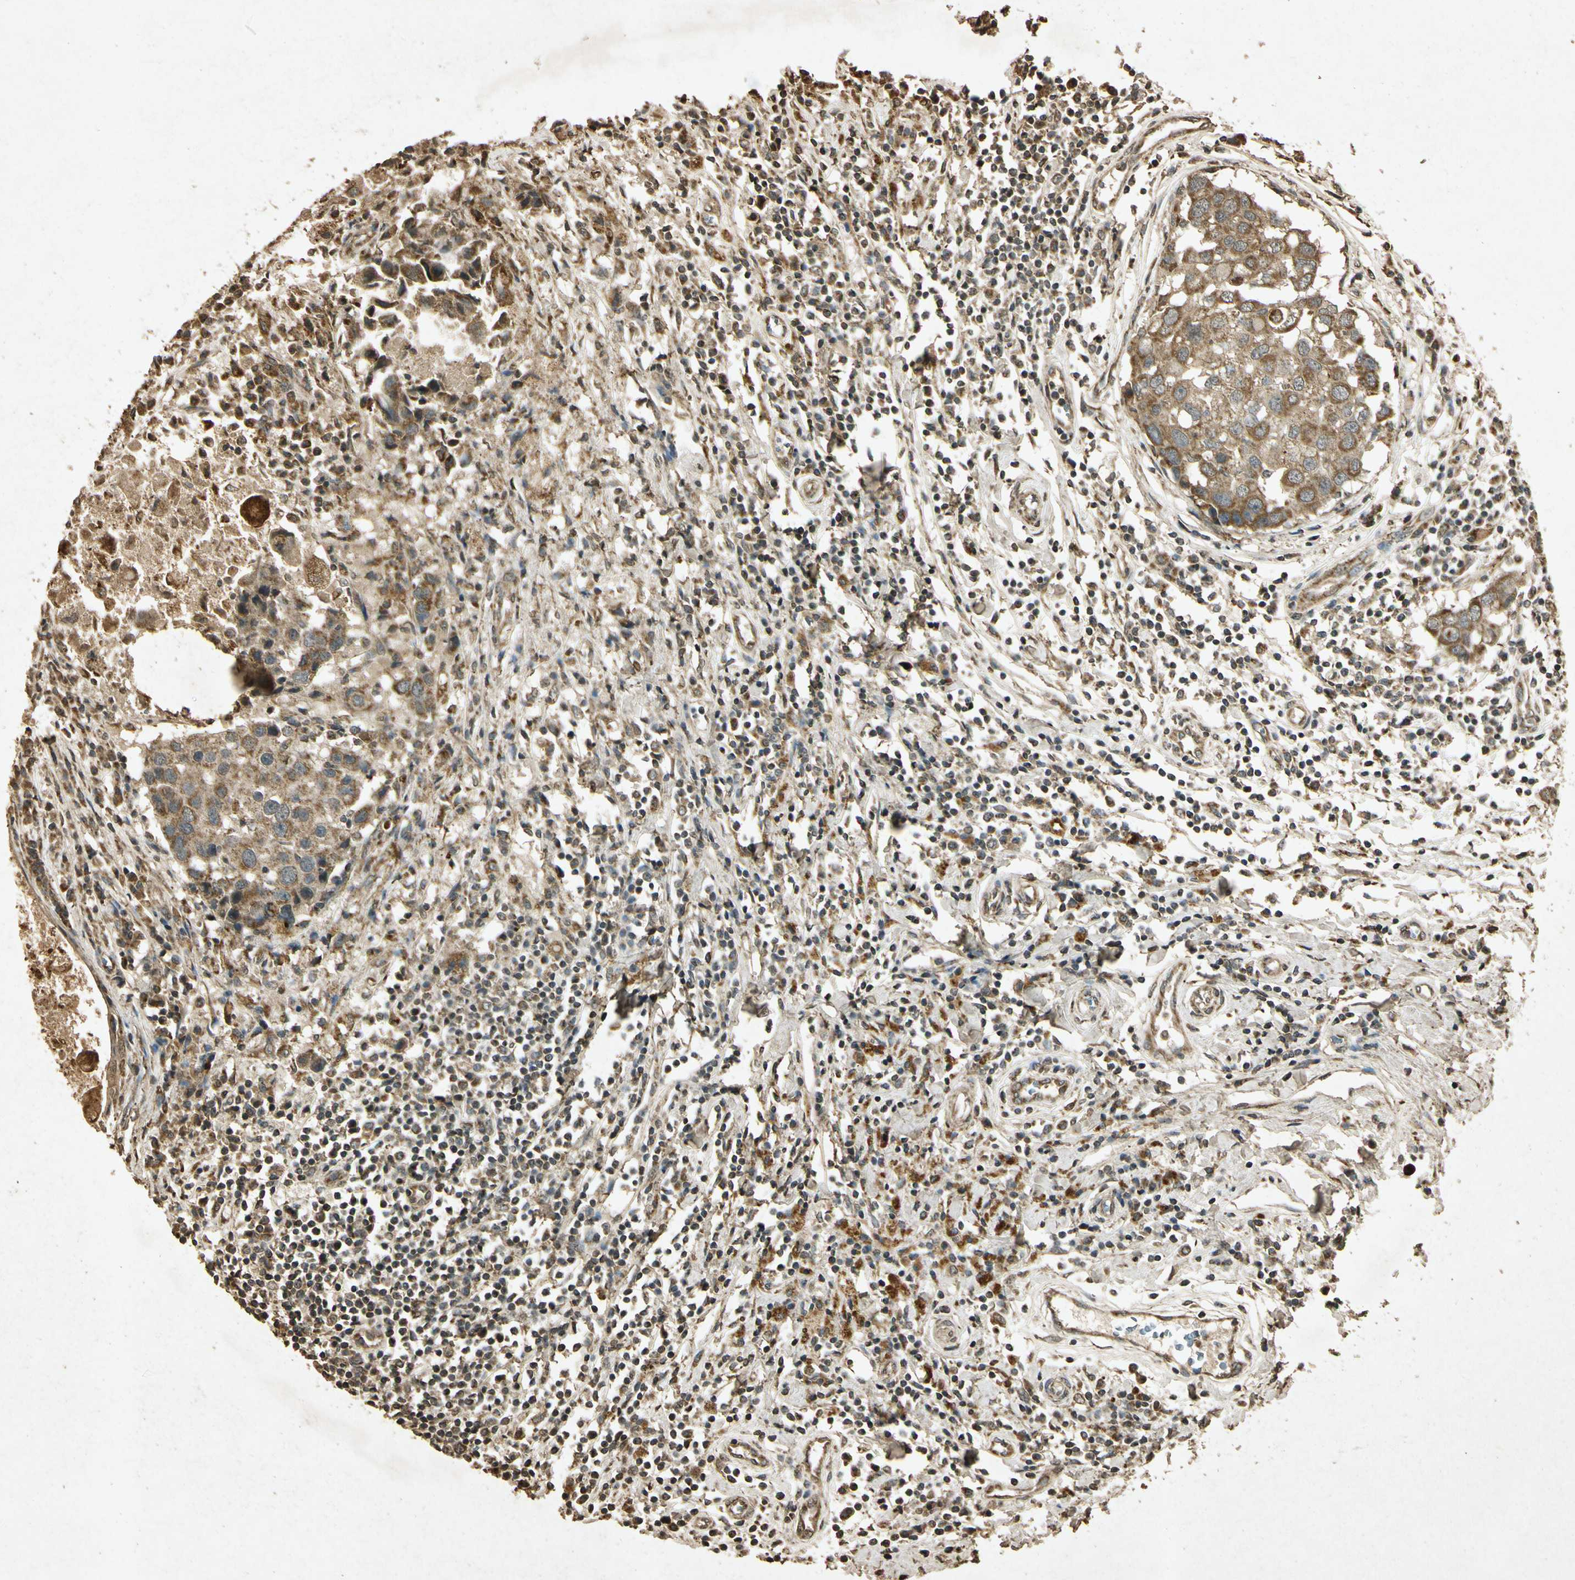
{"staining": {"intensity": "moderate", "quantity": ">75%", "location": "cytoplasmic/membranous"}, "tissue": "breast cancer", "cell_type": "Tumor cells", "image_type": "cancer", "snomed": [{"axis": "morphology", "description": "Duct carcinoma"}, {"axis": "topography", "description": "Breast"}], "caption": "Protein expression analysis of breast cancer demonstrates moderate cytoplasmic/membranous positivity in about >75% of tumor cells.", "gene": "PRDX3", "patient": {"sex": "female", "age": 27}}